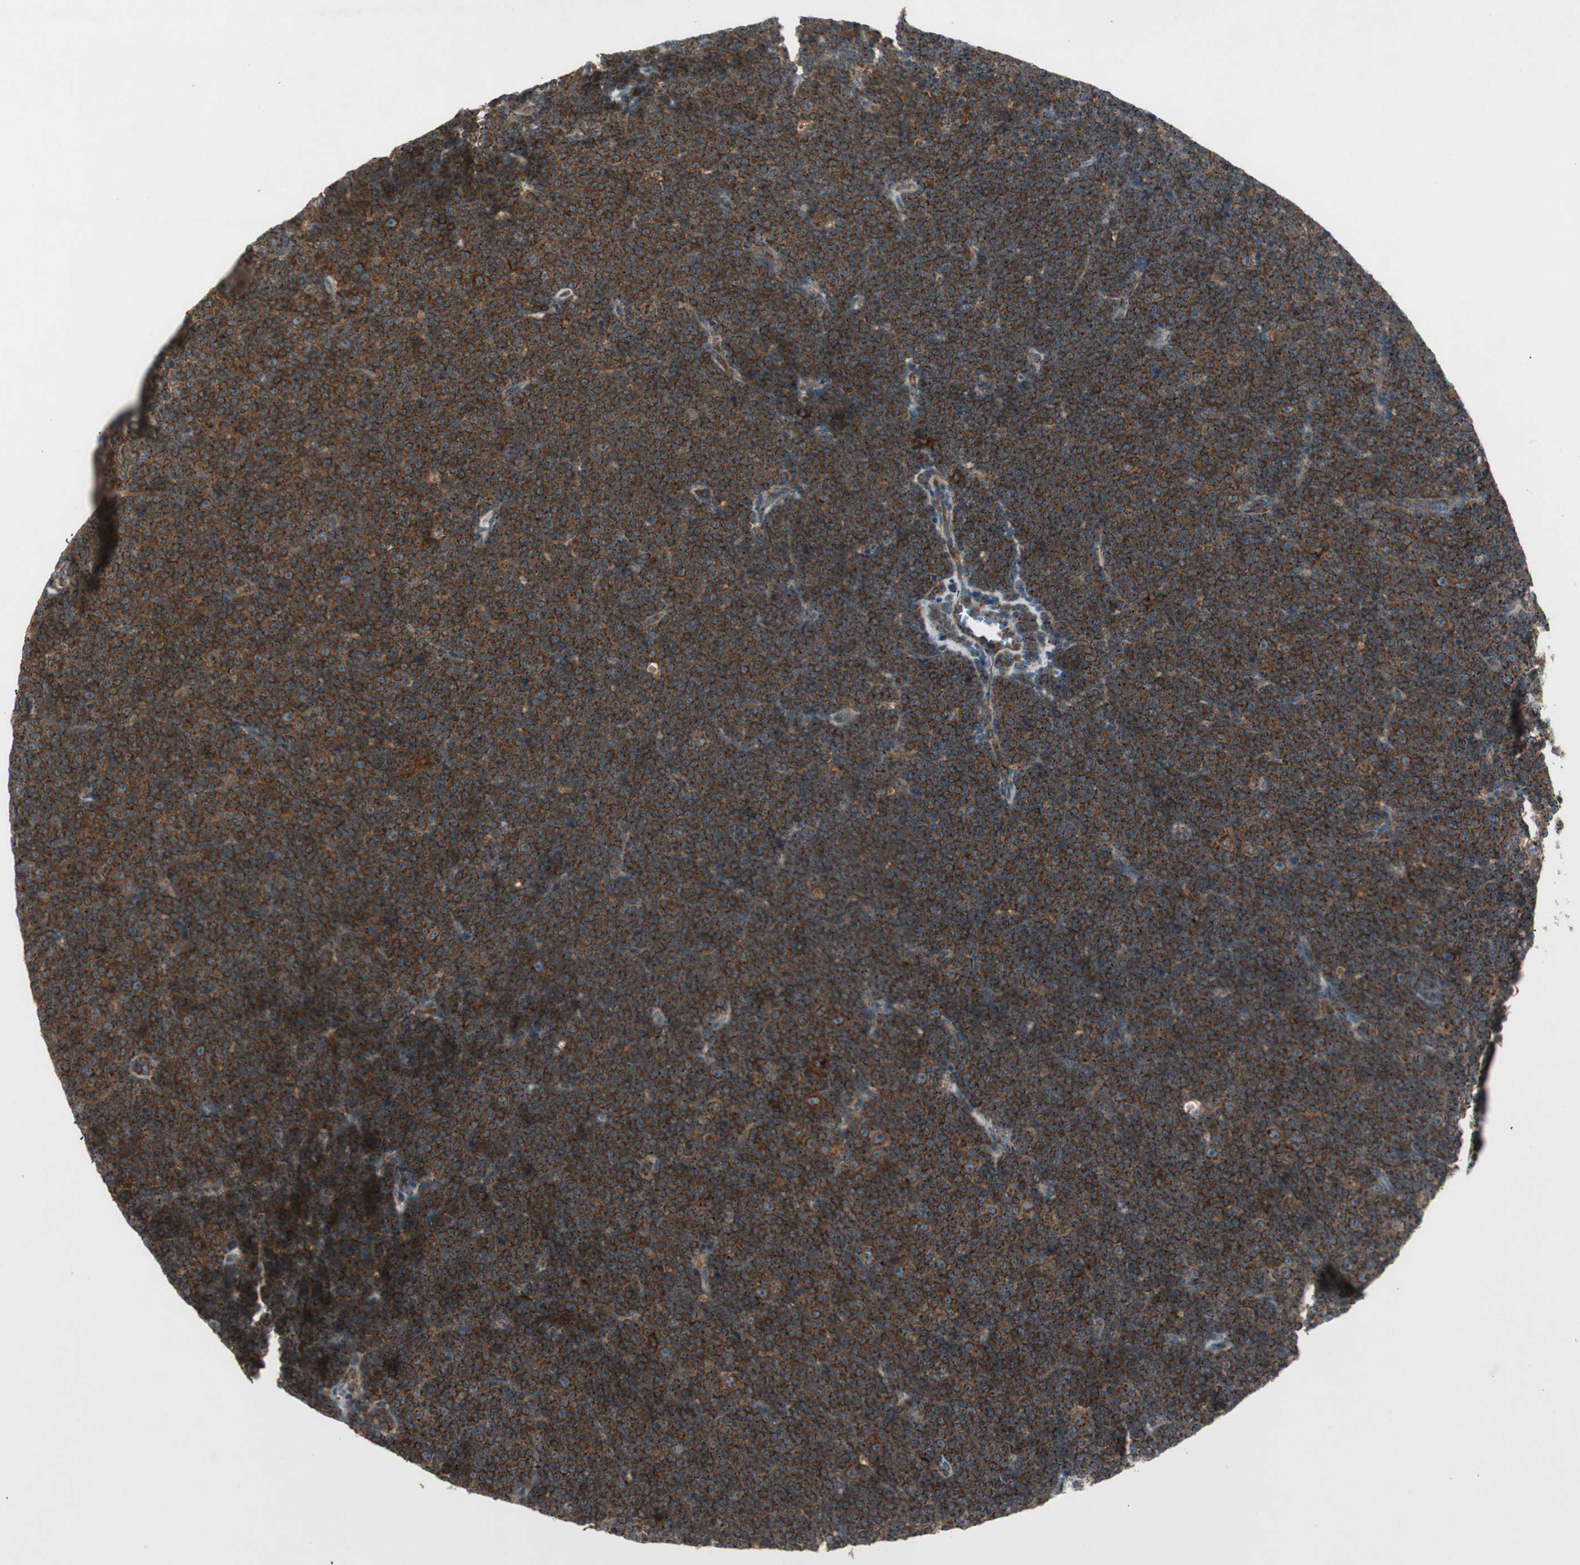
{"staining": {"intensity": "strong", "quantity": ">75%", "location": "cytoplasmic/membranous"}, "tissue": "lymphoma", "cell_type": "Tumor cells", "image_type": "cancer", "snomed": [{"axis": "morphology", "description": "Malignant lymphoma, non-Hodgkin's type, Low grade"}, {"axis": "topography", "description": "Lymph node"}], "caption": "A micrograph of lymphoma stained for a protein demonstrates strong cytoplasmic/membranous brown staining in tumor cells.", "gene": "CHADL", "patient": {"sex": "female", "age": 67}}